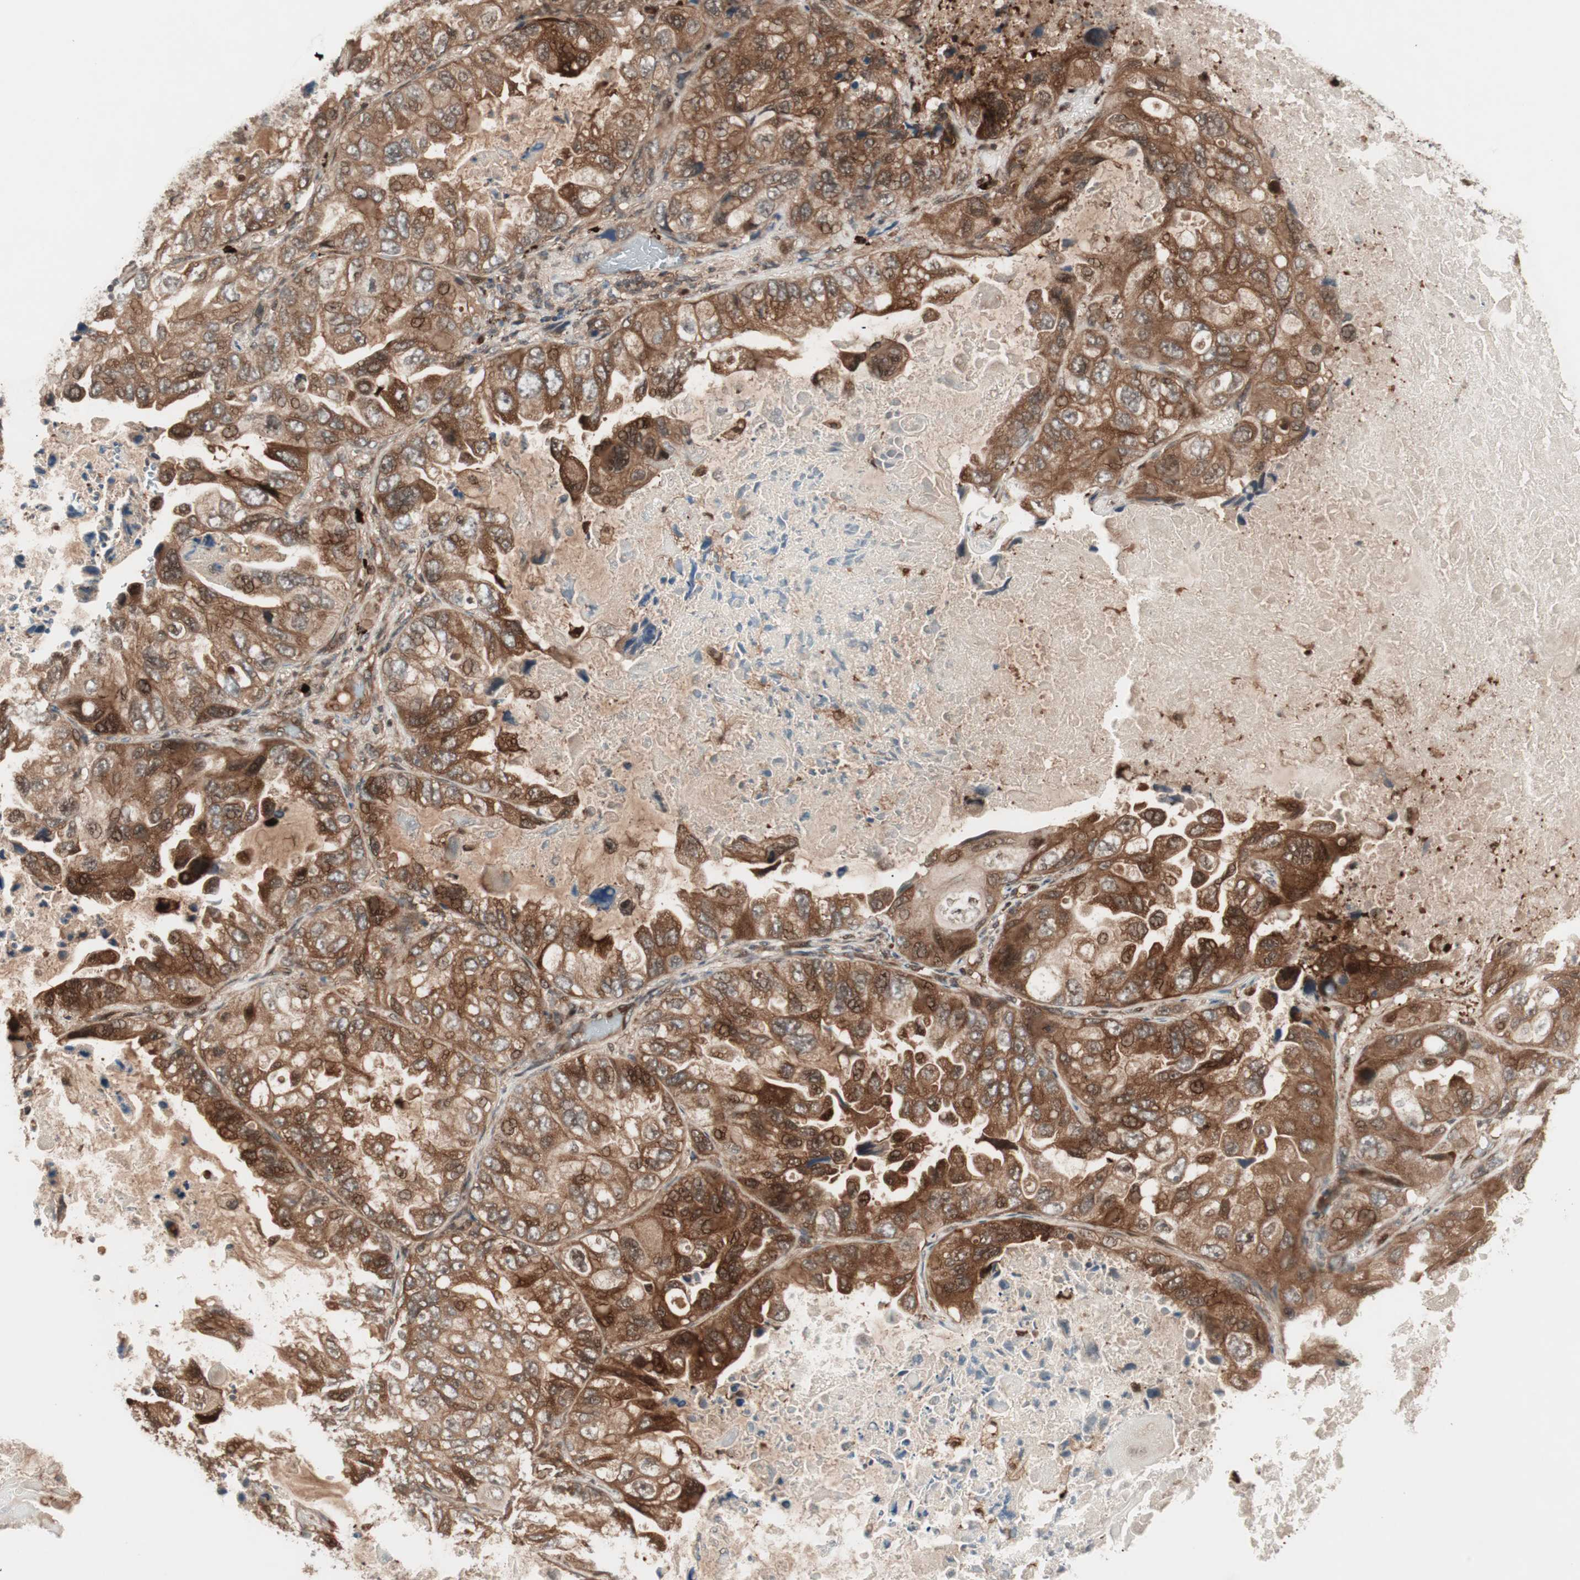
{"staining": {"intensity": "strong", "quantity": ">75%", "location": "cytoplasmic/membranous,nuclear"}, "tissue": "lung cancer", "cell_type": "Tumor cells", "image_type": "cancer", "snomed": [{"axis": "morphology", "description": "Squamous cell carcinoma, NOS"}, {"axis": "topography", "description": "Lung"}], "caption": "Lung squamous cell carcinoma stained with a brown dye demonstrates strong cytoplasmic/membranous and nuclear positive expression in approximately >75% of tumor cells.", "gene": "PRKG2", "patient": {"sex": "female", "age": 73}}